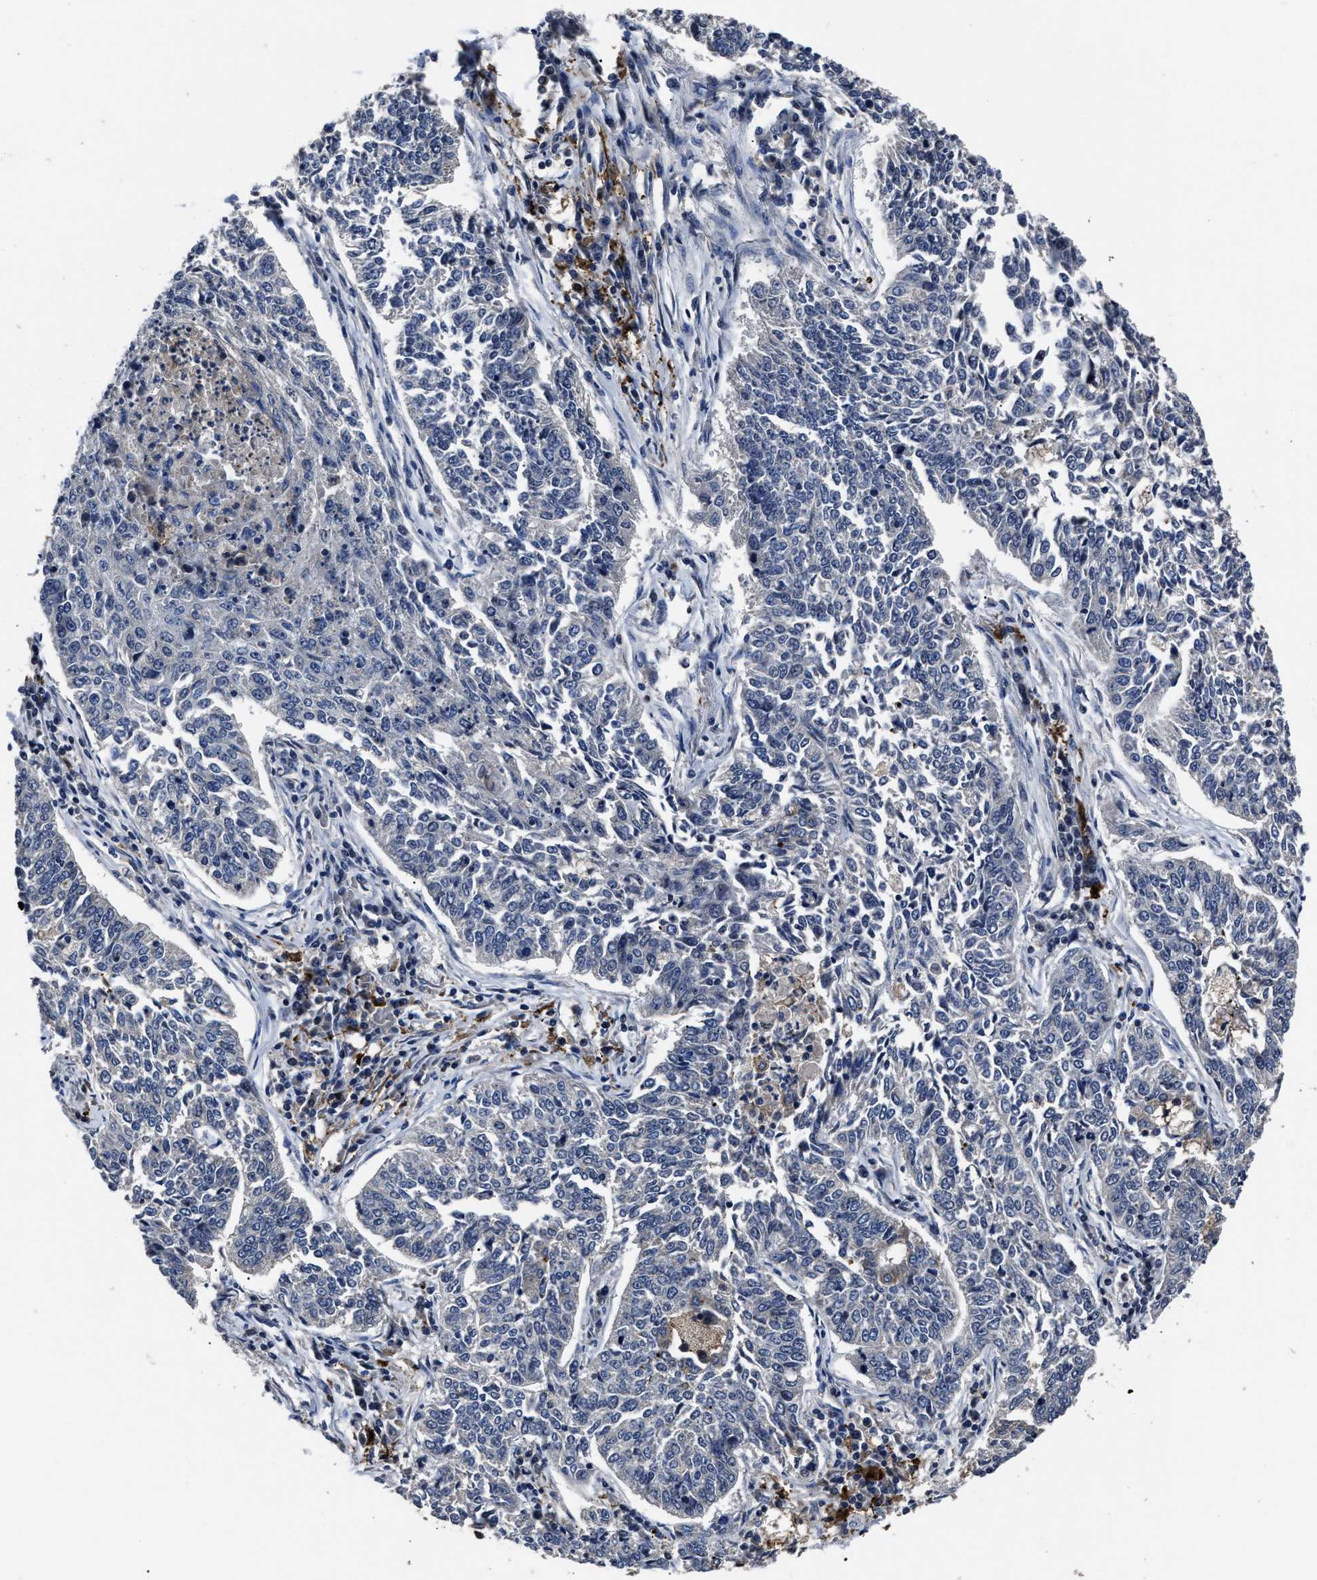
{"staining": {"intensity": "negative", "quantity": "none", "location": "none"}, "tissue": "lung cancer", "cell_type": "Tumor cells", "image_type": "cancer", "snomed": [{"axis": "morphology", "description": "Normal tissue, NOS"}, {"axis": "morphology", "description": "Squamous cell carcinoma, NOS"}, {"axis": "topography", "description": "Cartilage tissue"}, {"axis": "topography", "description": "Bronchus"}, {"axis": "topography", "description": "Lung"}], "caption": "Tumor cells show no significant protein positivity in lung cancer. Nuclei are stained in blue.", "gene": "RSBN1L", "patient": {"sex": "female", "age": 49}}